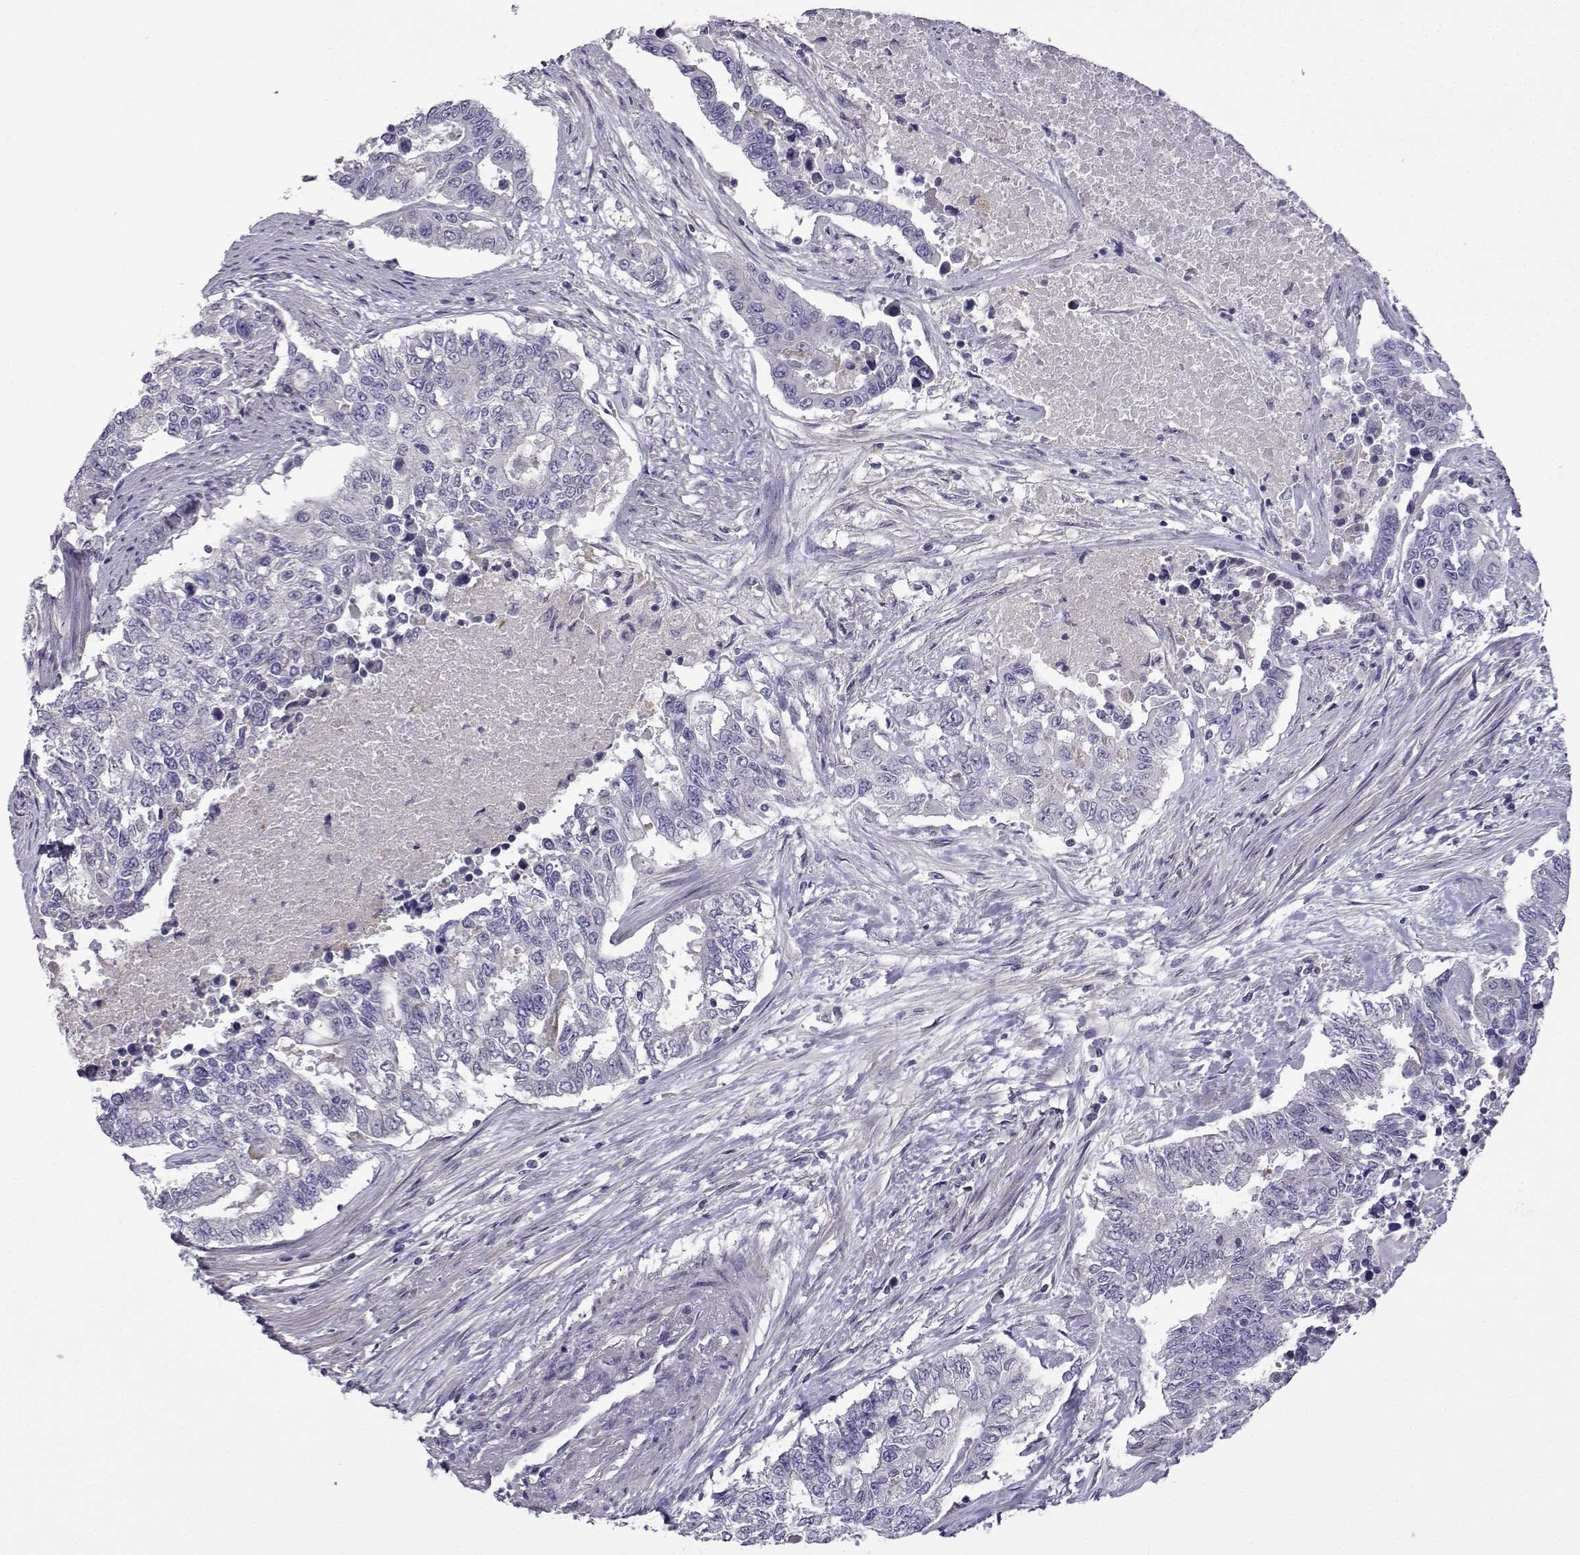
{"staining": {"intensity": "negative", "quantity": "none", "location": "none"}, "tissue": "endometrial cancer", "cell_type": "Tumor cells", "image_type": "cancer", "snomed": [{"axis": "morphology", "description": "Adenocarcinoma, NOS"}, {"axis": "topography", "description": "Uterus"}], "caption": "DAB immunohistochemical staining of adenocarcinoma (endometrial) demonstrates no significant staining in tumor cells.", "gene": "SPACA7", "patient": {"sex": "female", "age": 59}}